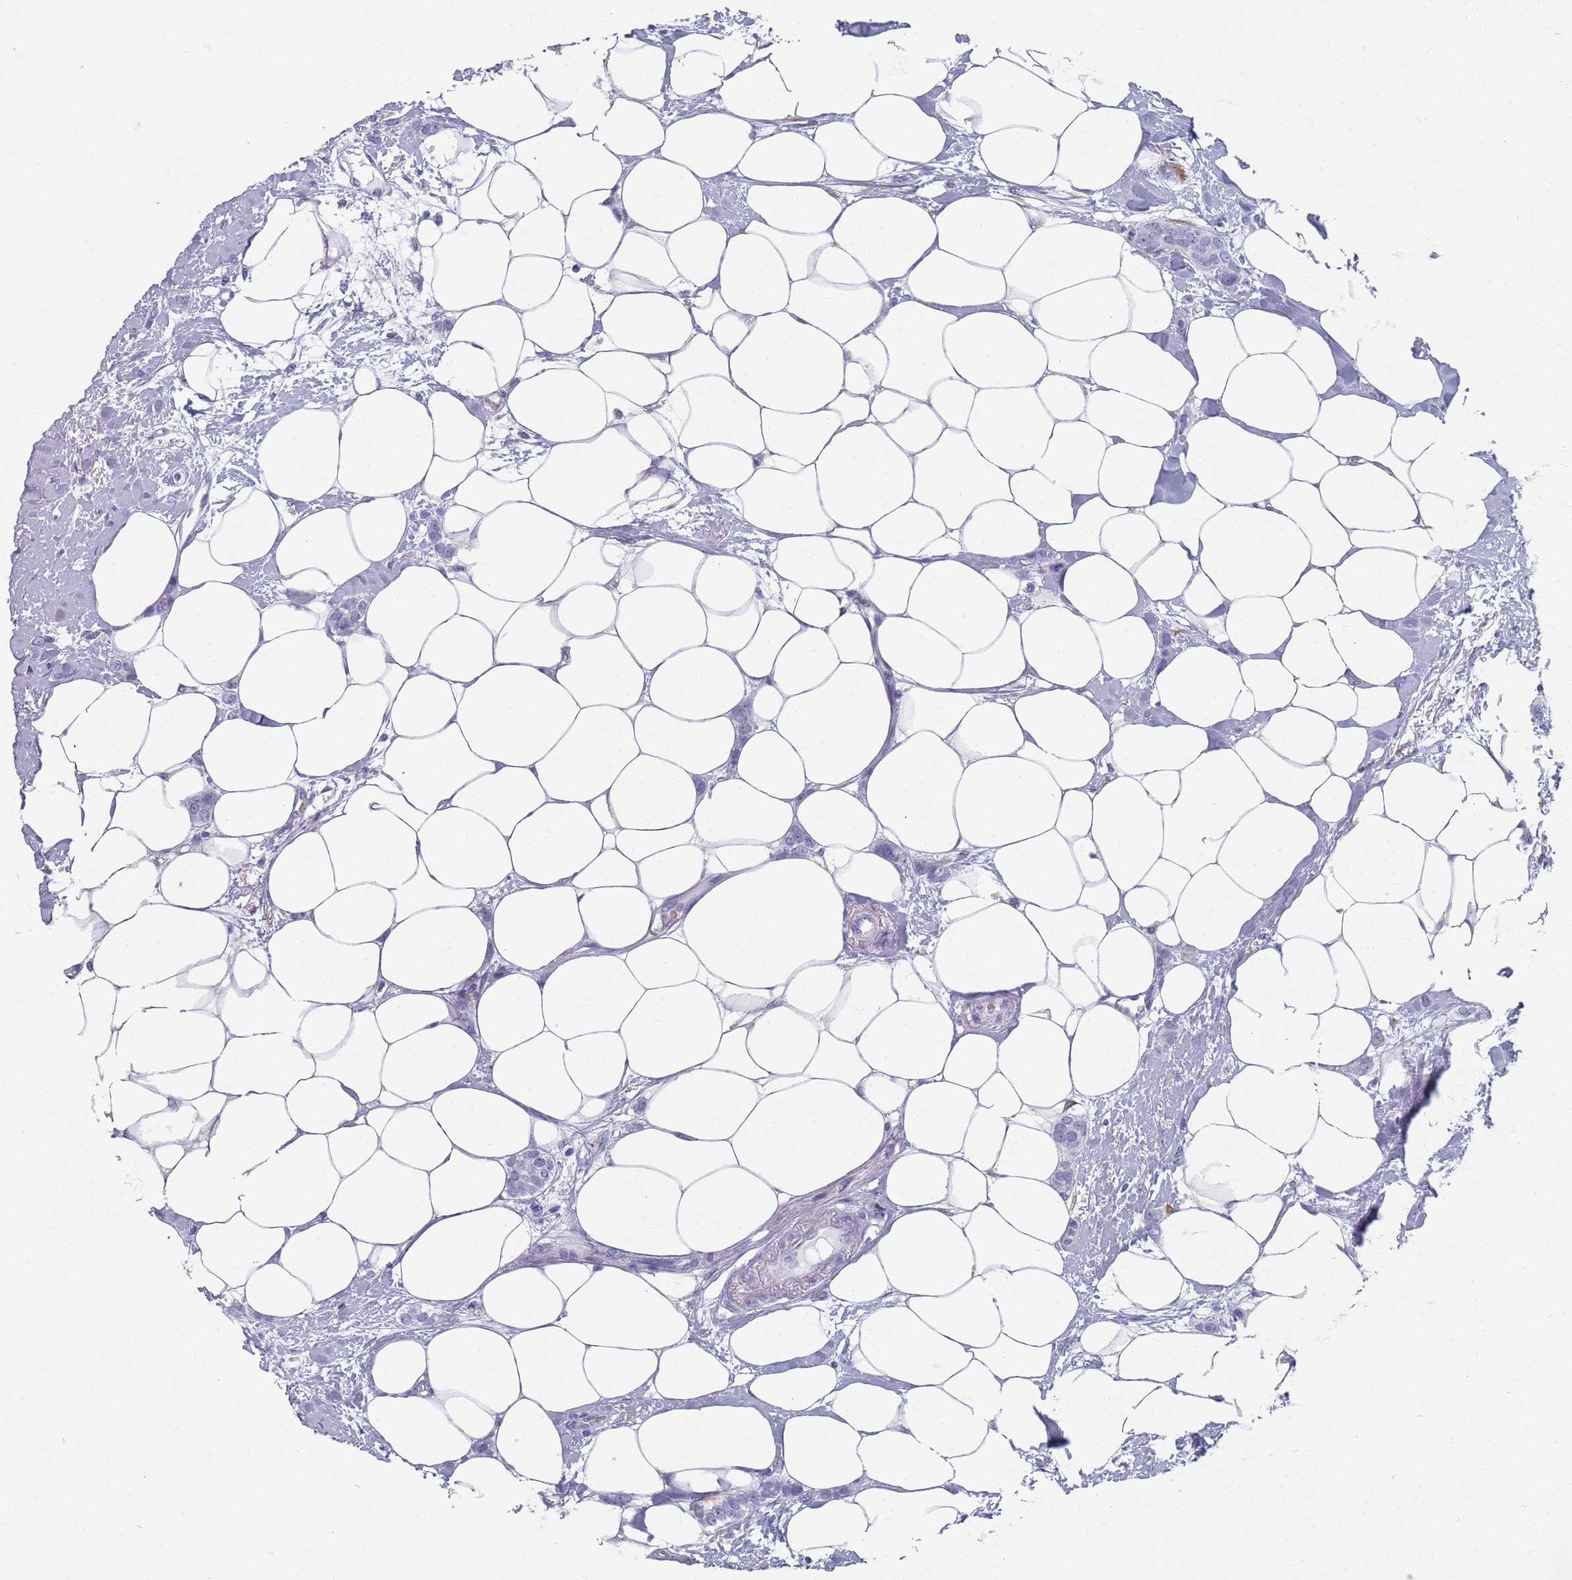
{"staining": {"intensity": "negative", "quantity": "none", "location": "none"}, "tissue": "breast cancer", "cell_type": "Tumor cells", "image_type": "cancer", "snomed": [{"axis": "morphology", "description": "Duct carcinoma"}, {"axis": "topography", "description": "Breast"}], "caption": "There is no significant positivity in tumor cells of breast cancer.", "gene": "PLOD1", "patient": {"sex": "female", "age": 72}}